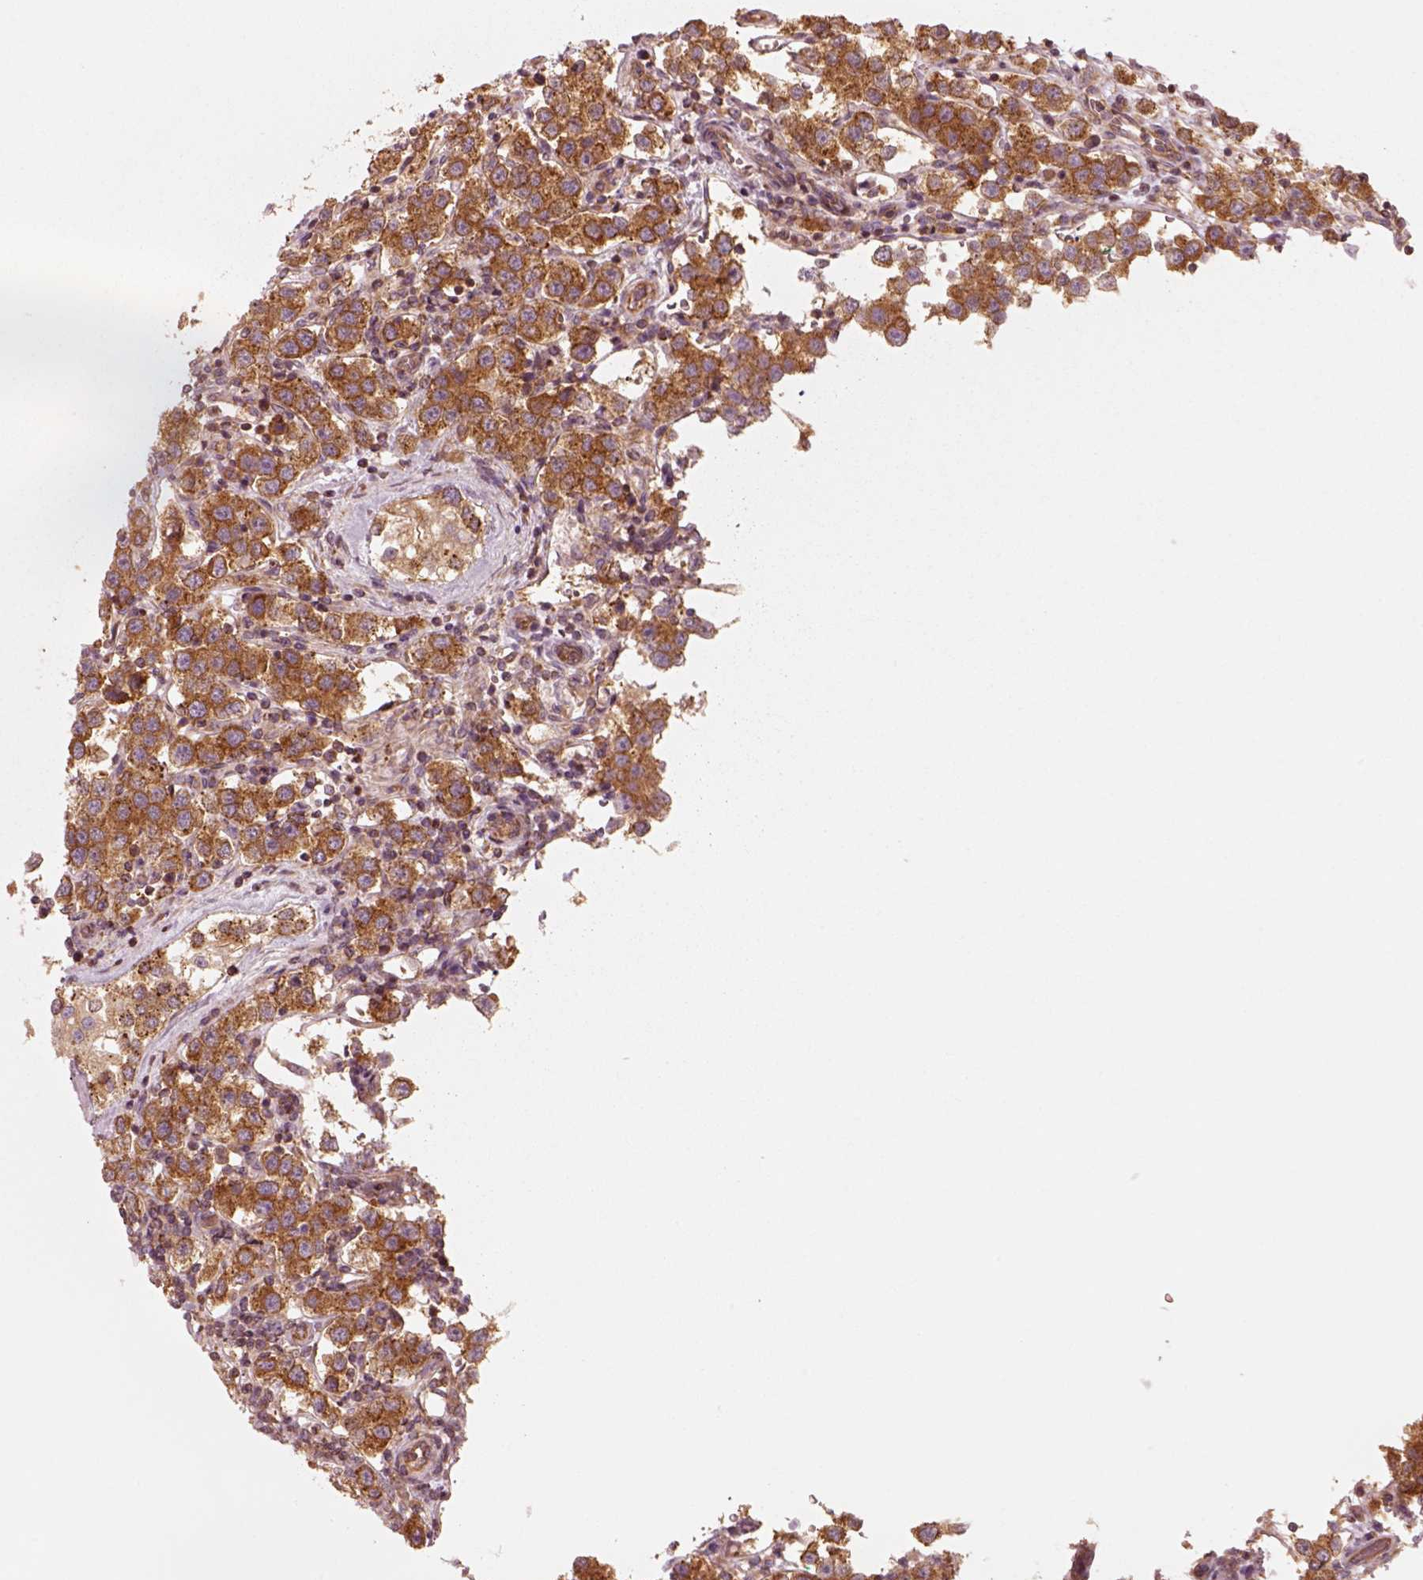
{"staining": {"intensity": "strong", "quantity": "<25%", "location": "cytoplasmic/membranous"}, "tissue": "testis cancer", "cell_type": "Tumor cells", "image_type": "cancer", "snomed": [{"axis": "morphology", "description": "Seminoma, NOS"}, {"axis": "topography", "description": "Testis"}], "caption": "Strong cytoplasmic/membranous positivity for a protein is seen in about <25% of tumor cells of testis cancer using immunohistochemistry (IHC).", "gene": "CNOT2", "patient": {"sex": "male", "age": 37}}